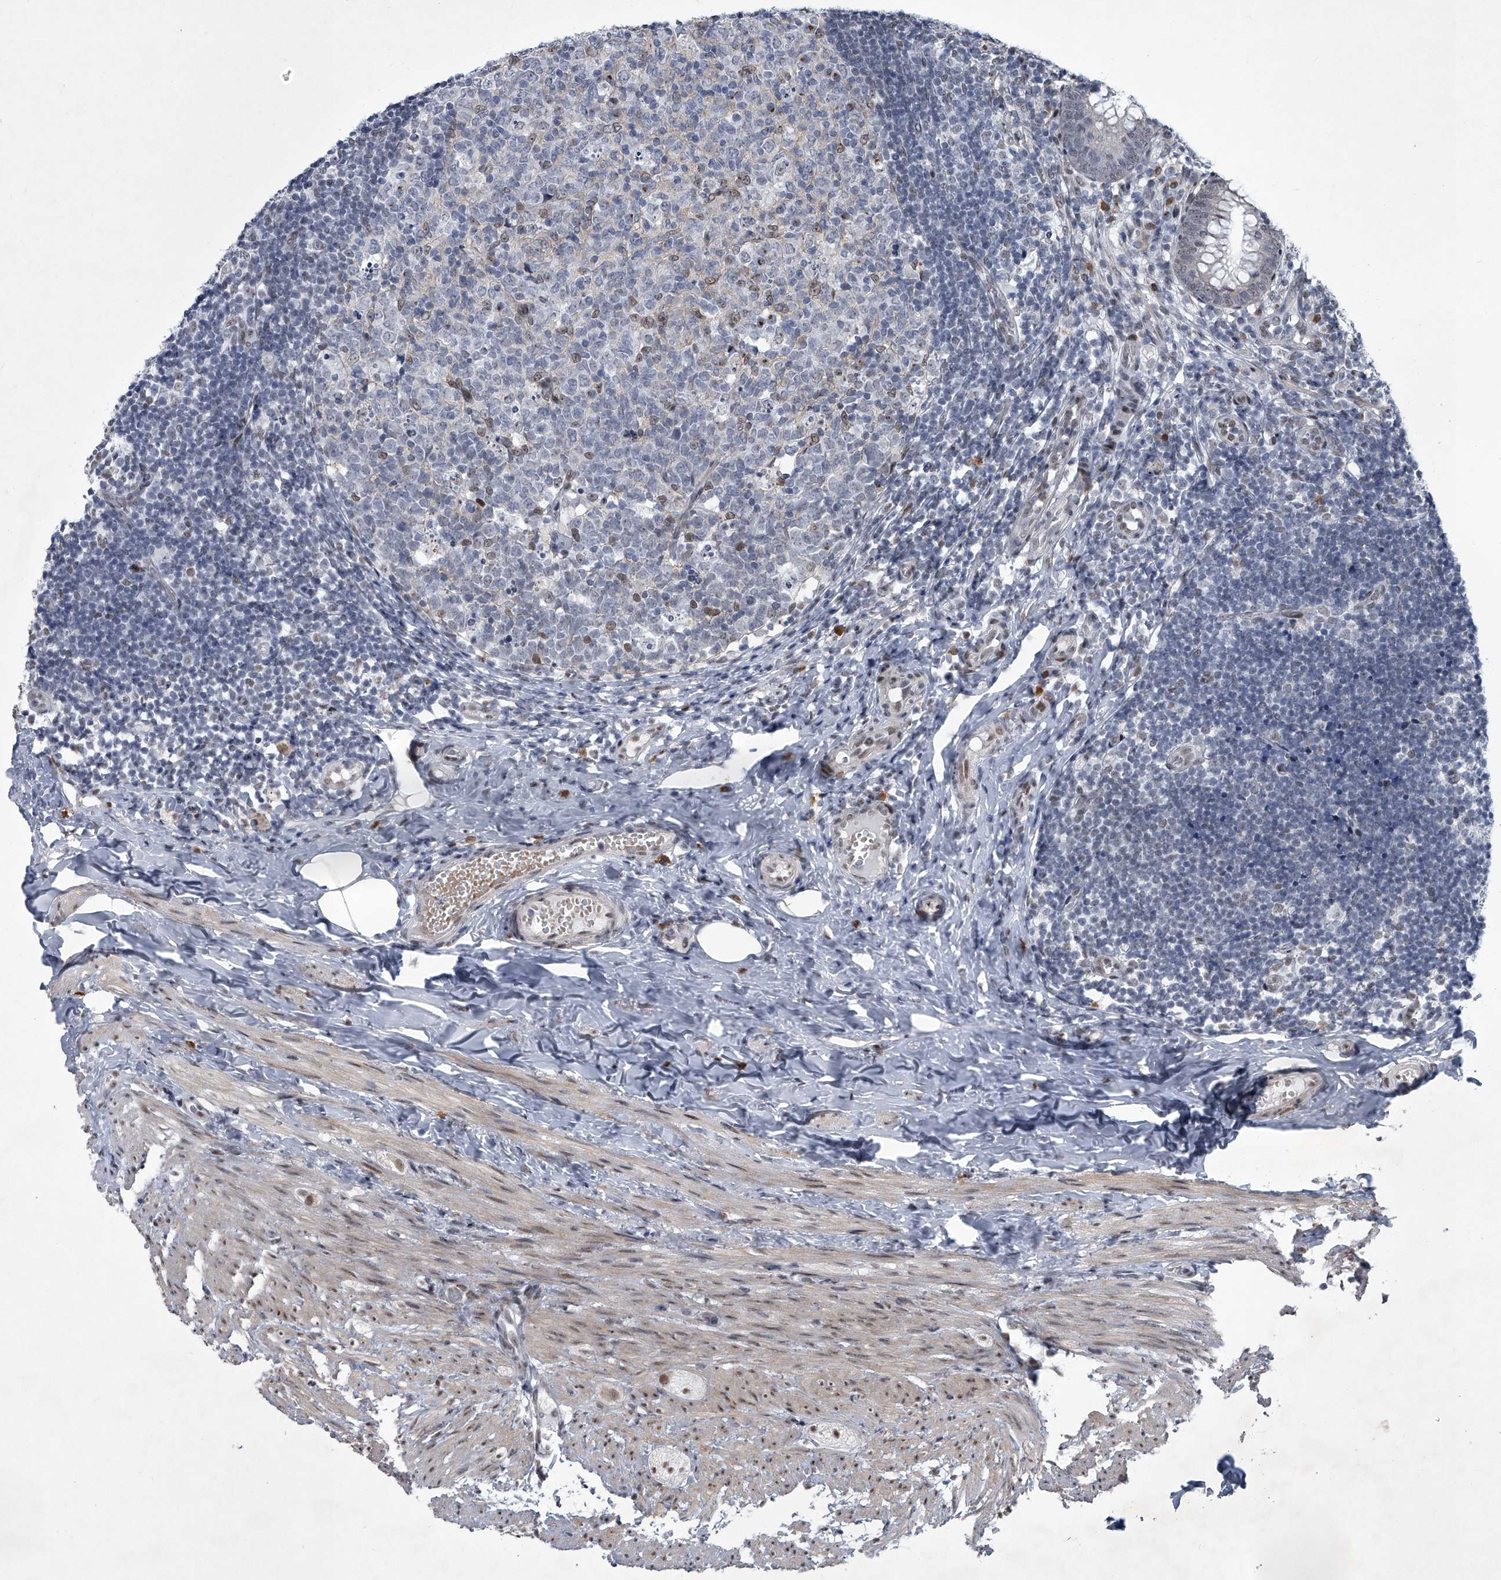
{"staining": {"intensity": "moderate", "quantity": "<25%", "location": "cytoplasmic/membranous,nuclear"}, "tissue": "appendix", "cell_type": "Glandular cells", "image_type": "normal", "snomed": [{"axis": "morphology", "description": "Normal tissue, NOS"}, {"axis": "topography", "description": "Appendix"}], "caption": "Immunohistochemistry of benign human appendix displays low levels of moderate cytoplasmic/membranous,nuclear expression in about <25% of glandular cells.", "gene": "MLLT1", "patient": {"sex": "male", "age": 8}}